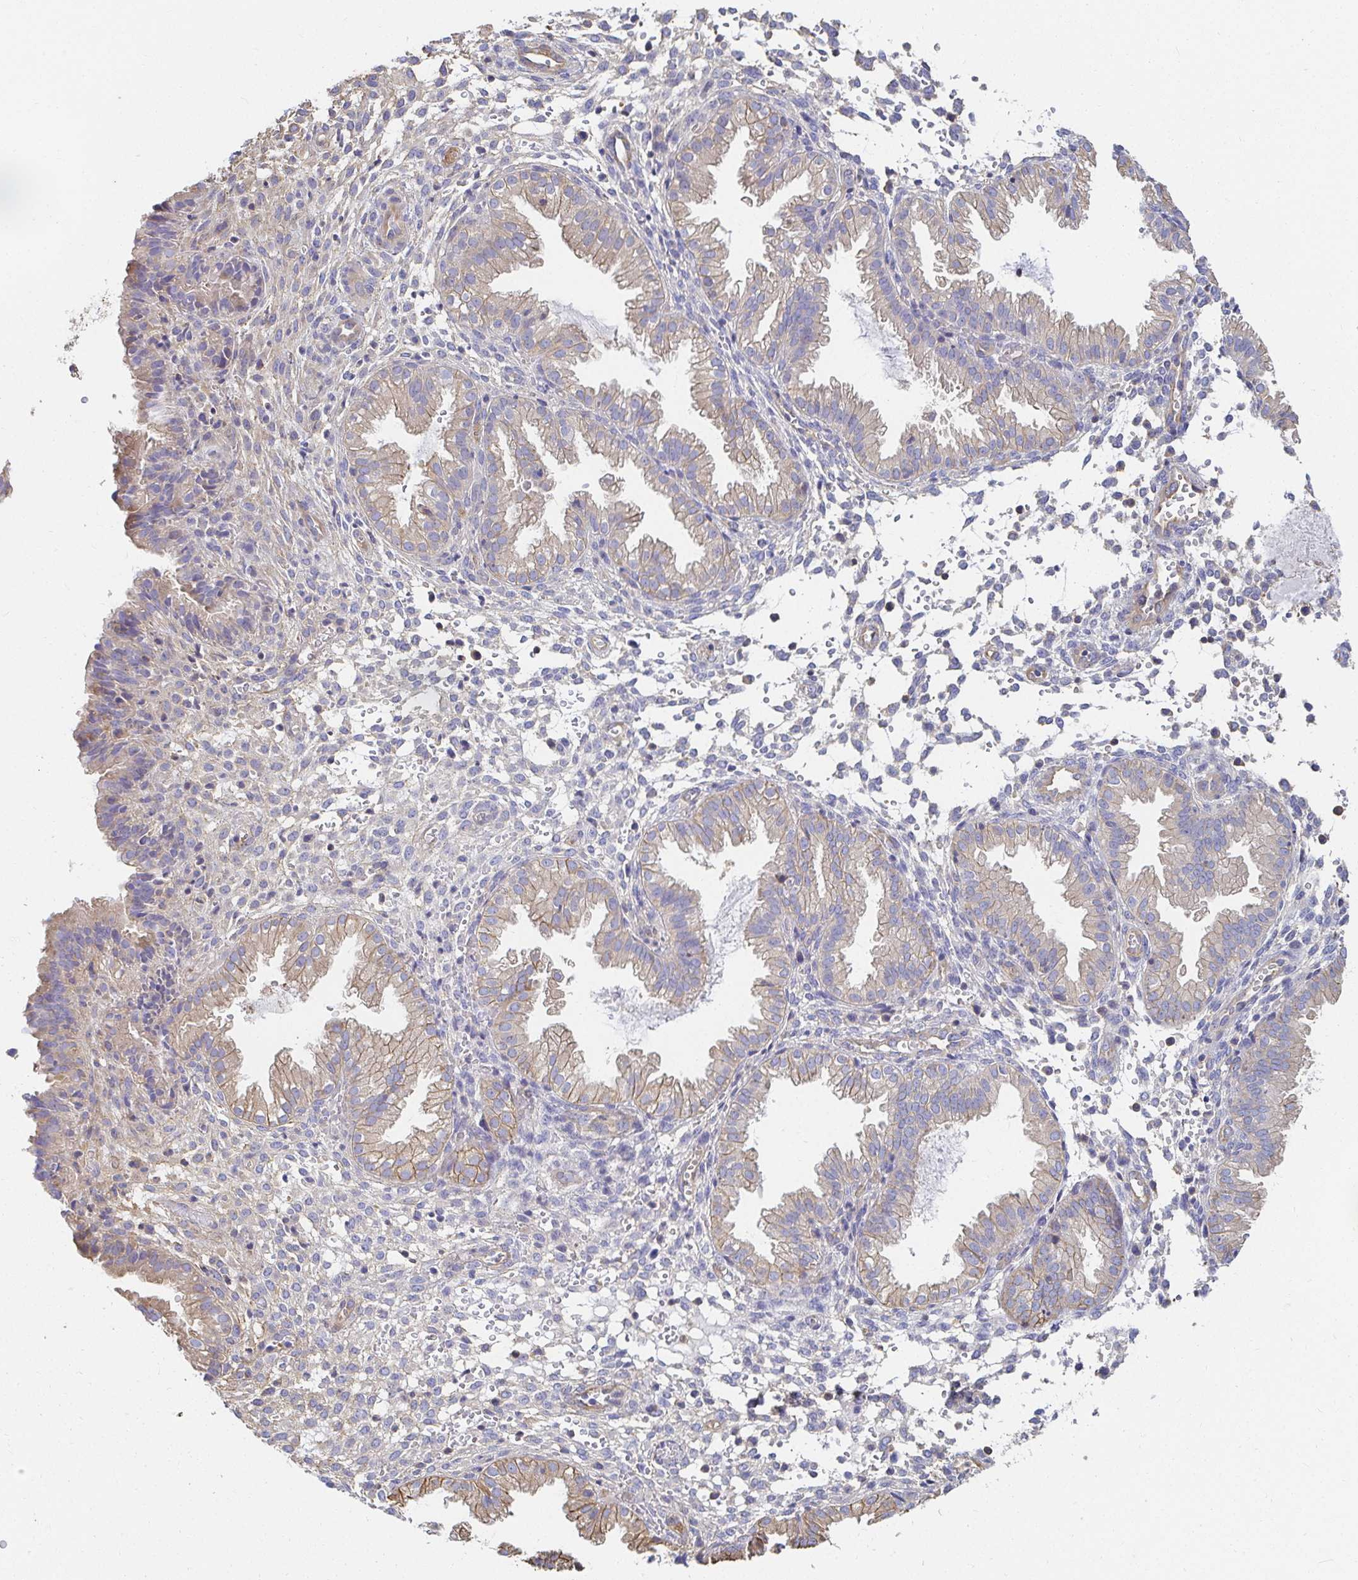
{"staining": {"intensity": "negative", "quantity": "none", "location": "none"}, "tissue": "endometrium", "cell_type": "Cells in endometrial stroma", "image_type": "normal", "snomed": [{"axis": "morphology", "description": "Normal tissue, NOS"}, {"axis": "topography", "description": "Endometrium"}], "caption": "Endometrium was stained to show a protein in brown. There is no significant staining in cells in endometrial stroma. (Brightfield microscopy of DAB IHC at high magnification).", "gene": "TSPAN19", "patient": {"sex": "female", "age": 33}}